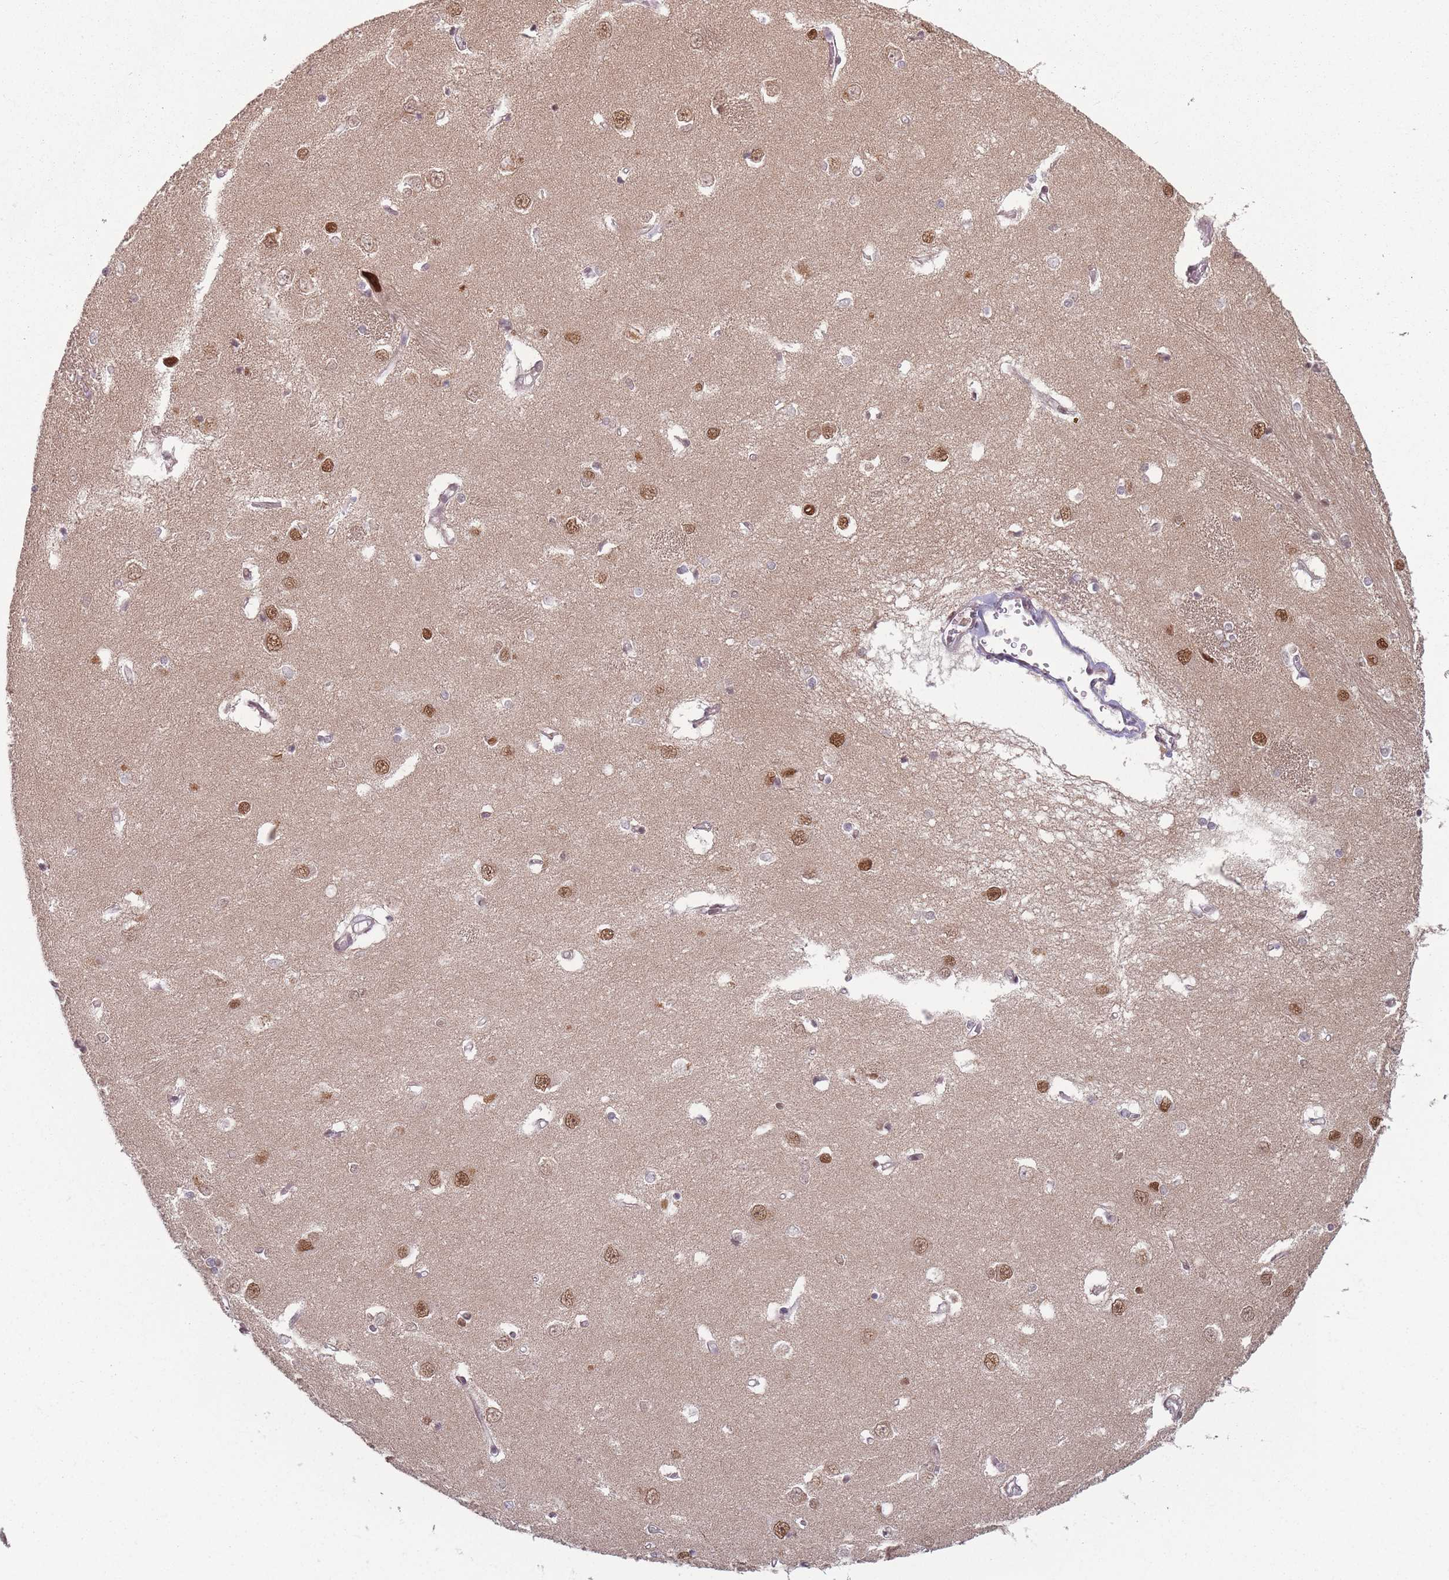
{"staining": {"intensity": "weak", "quantity": "<25%", "location": "cytoplasmic/membranous,nuclear"}, "tissue": "caudate", "cell_type": "Glial cells", "image_type": "normal", "snomed": [{"axis": "morphology", "description": "Normal tissue, NOS"}, {"axis": "topography", "description": "Lateral ventricle wall"}], "caption": "IHC photomicrograph of normal caudate: caudate stained with DAB demonstrates no significant protein expression in glial cells.", "gene": "SH3BGRL2", "patient": {"sex": "male", "age": 37}}